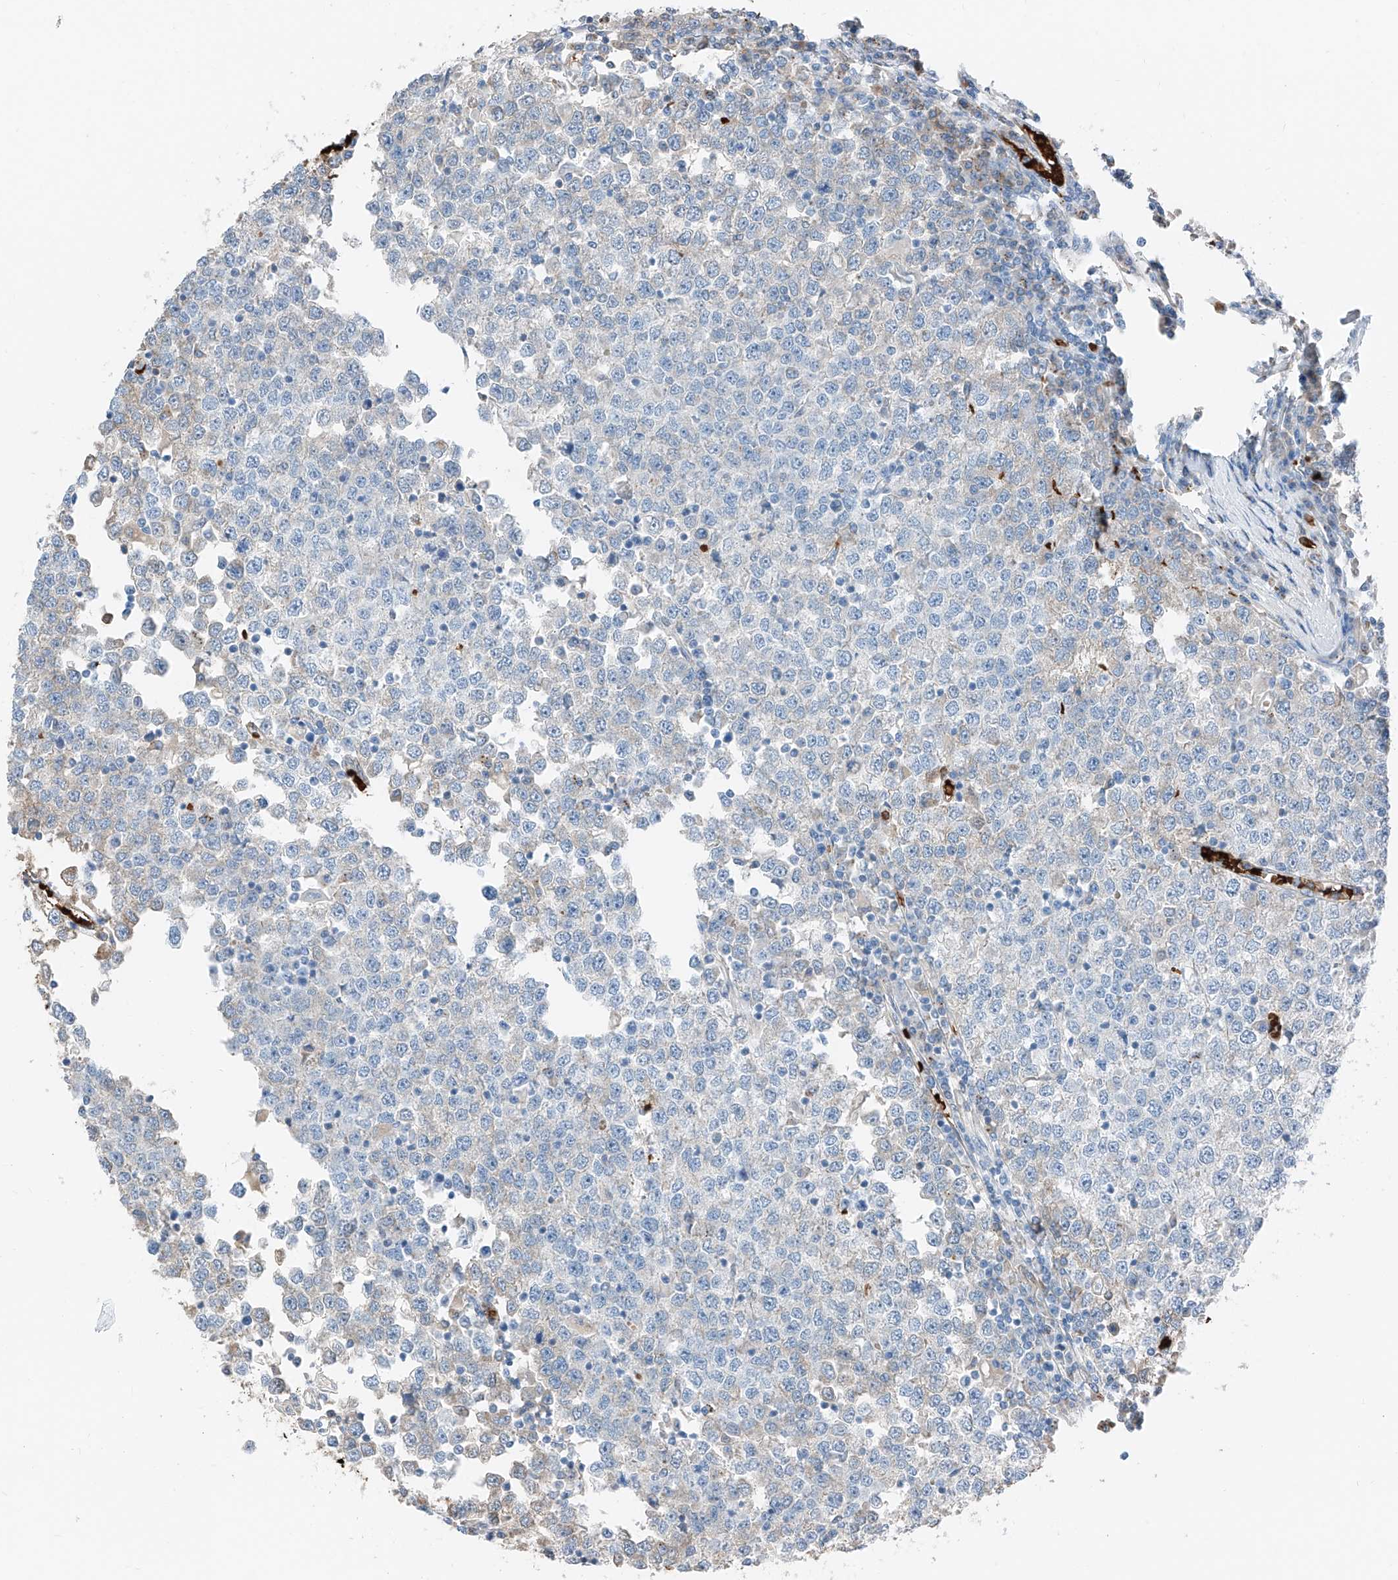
{"staining": {"intensity": "negative", "quantity": "none", "location": "none"}, "tissue": "testis cancer", "cell_type": "Tumor cells", "image_type": "cancer", "snomed": [{"axis": "morphology", "description": "Seminoma, NOS"}, {"axis": "topography", "description": "Testis"}], "caption": "Photomicrograph shows no protein expression in tumor cells of testis cancer (seminoma) tissue. Nuclei are stained in blue.", "gene": "PRSS23", "patient": {"sex": "male", "age": 65}}